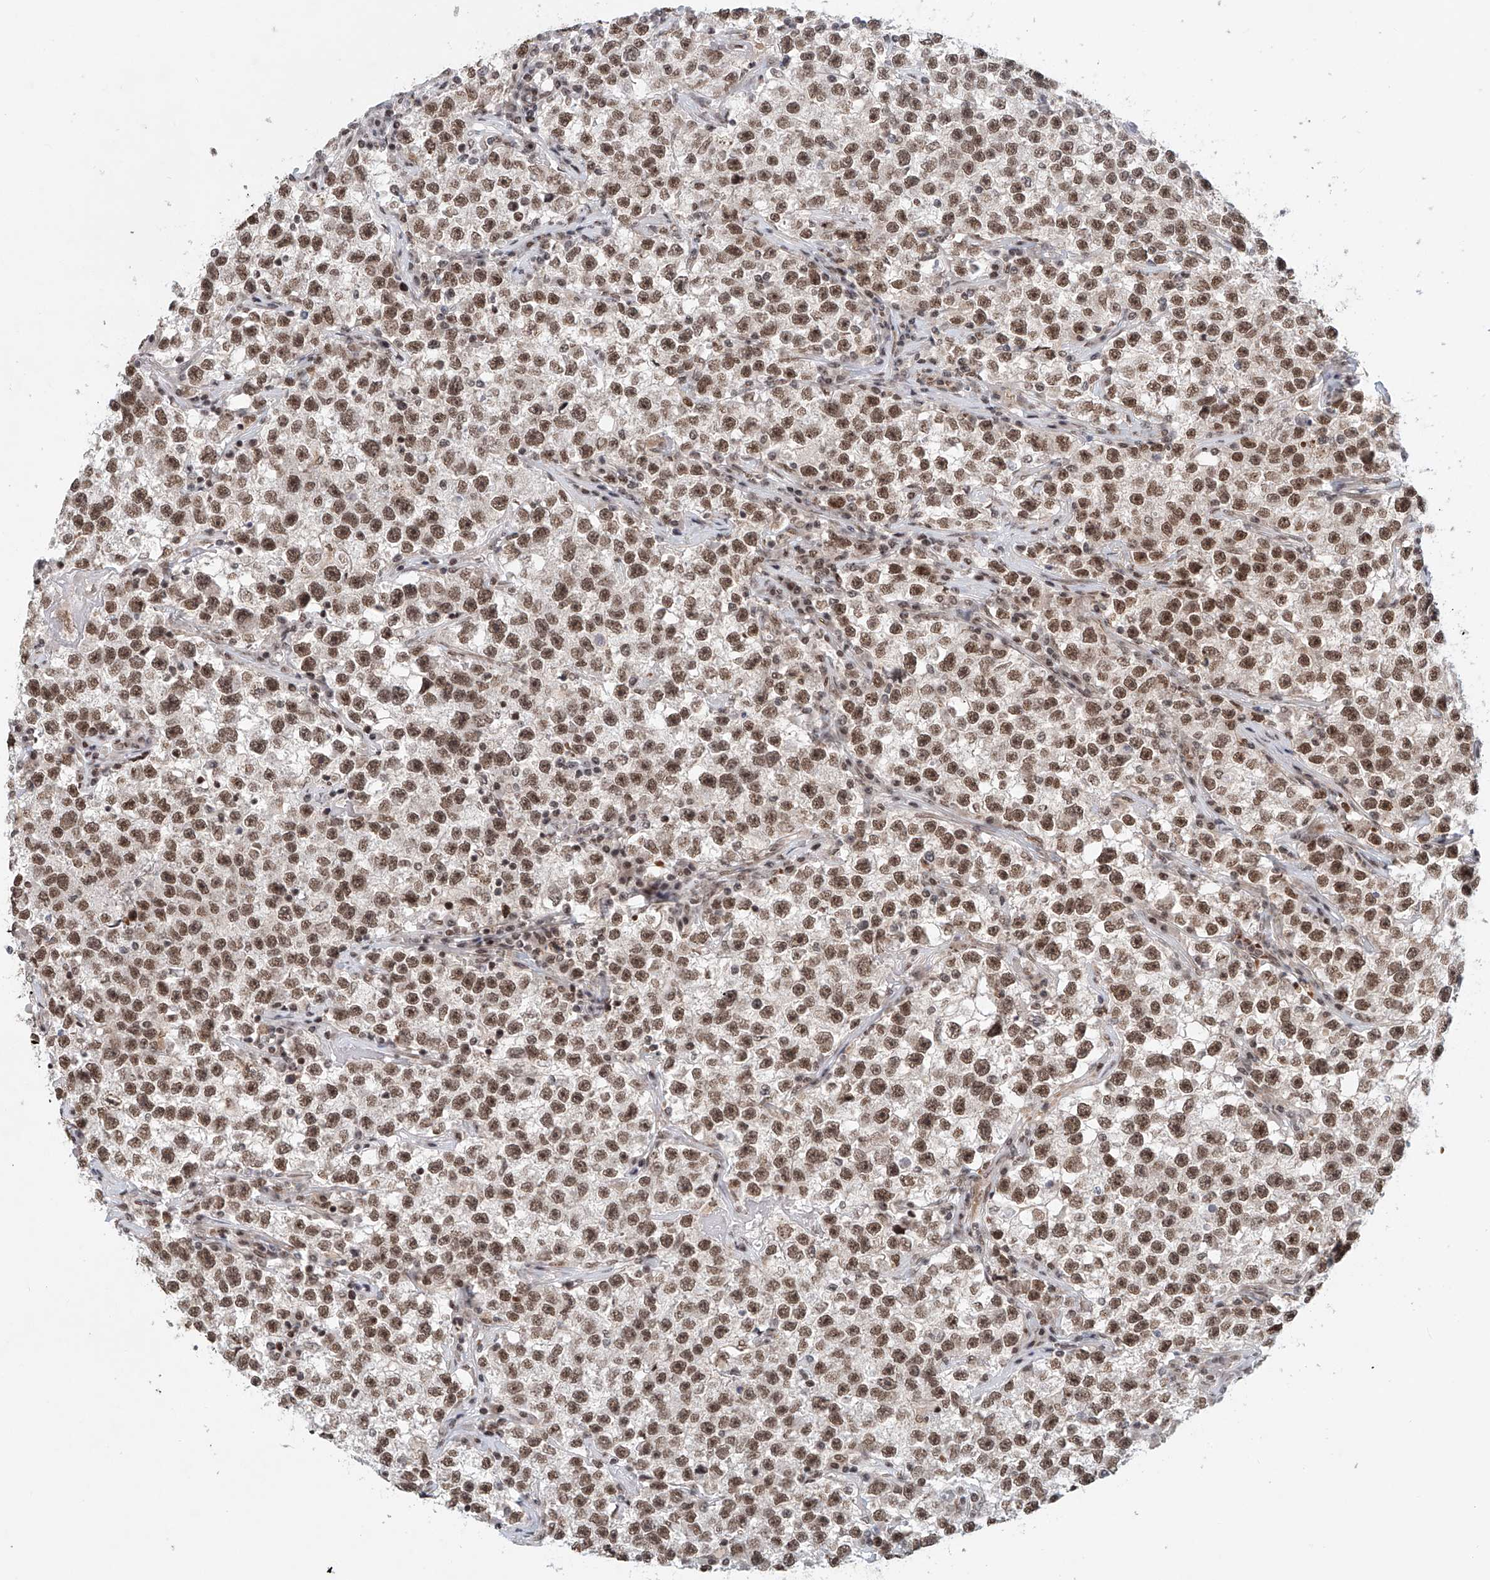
{"staining": {"intensity": "moderate", "quantity": ">75%", "location": "nuclear"}, "tissue": "testis cancer", "cell_type": "Tumor cells", "image_type": "cancer", "snomed": [{"axis": "morphology", "description": "Seminoma, NOS"}, {"axis": "topography", "description": "Testis"}], "caption": "An image showing moderate nuclear expression in about >75% of tumor cells in testis seminoma, as visualized by brown immunohistochemical staining.", "gene": "ZNF470", "patient": {"sex": "male", "age": 22}}